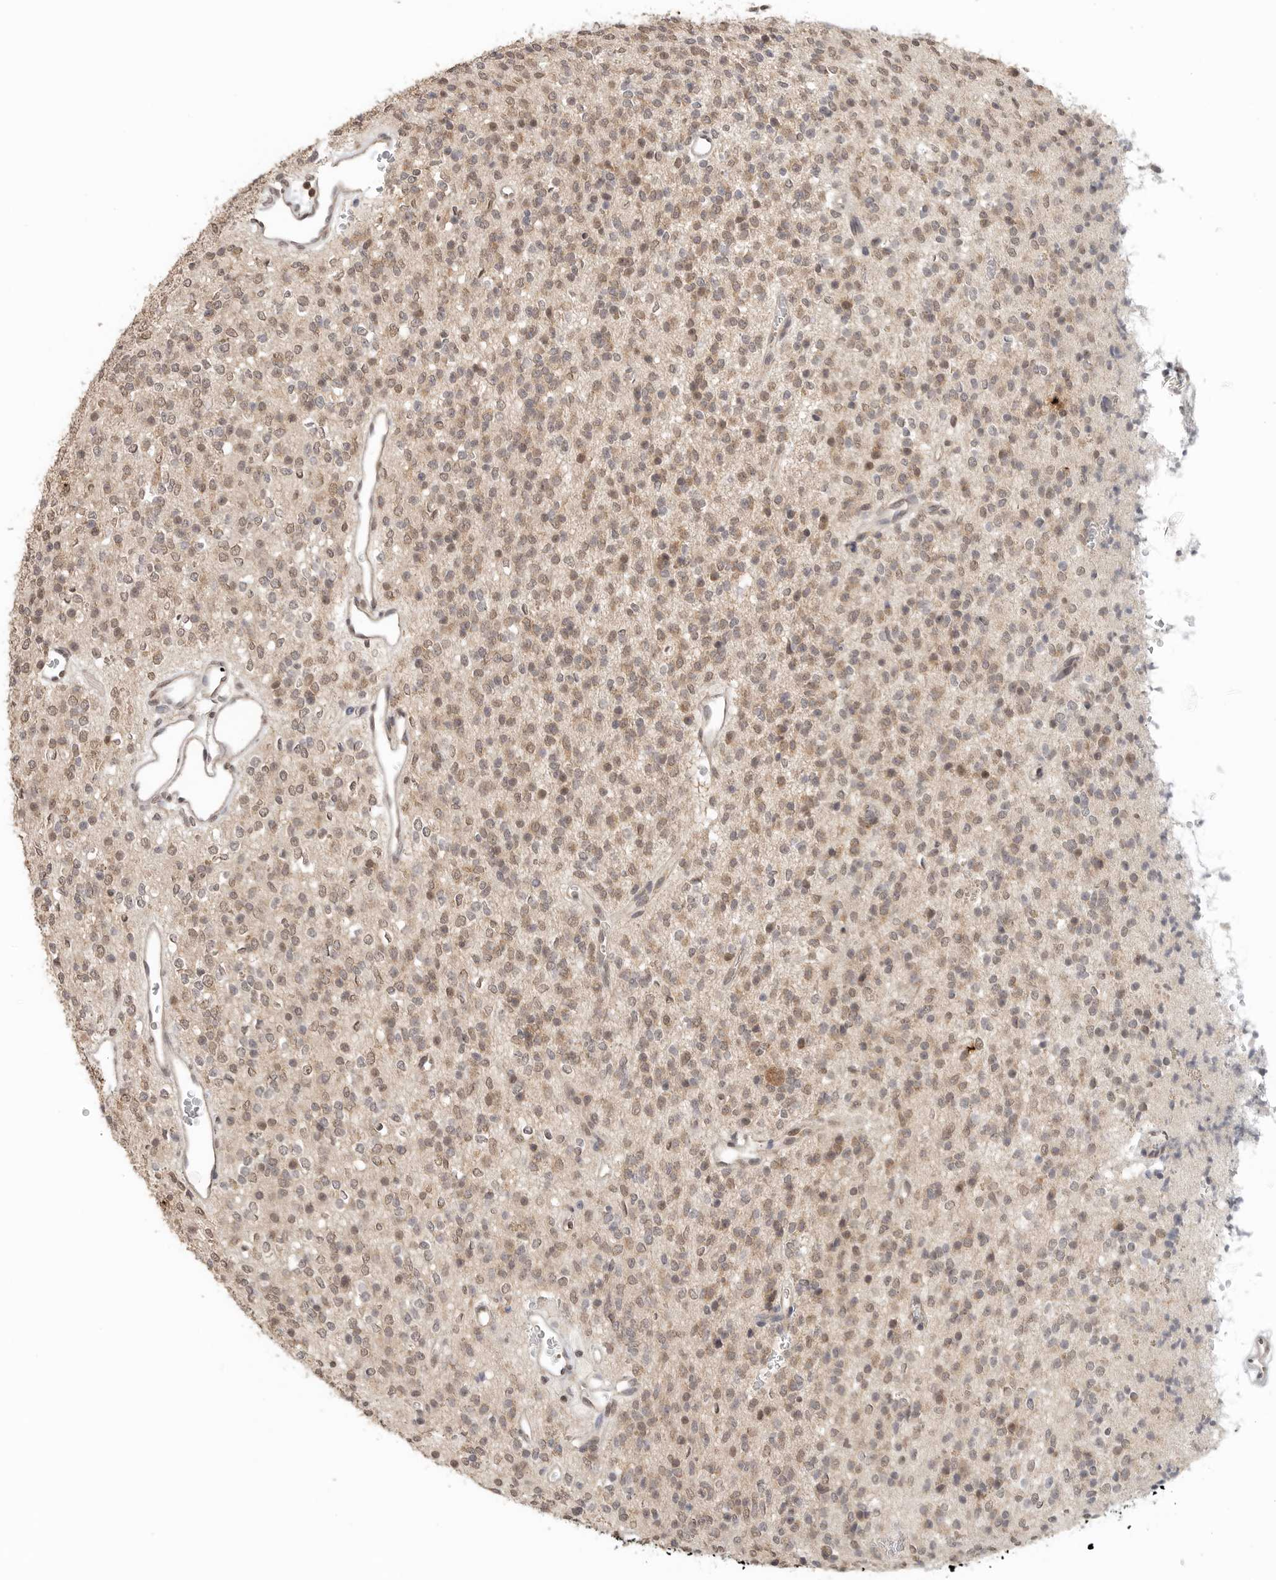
{"staining": {"intensity": "moderate", "quantity": "25%-75%", "location": "cytoplasmic/membranous,nuclear"}, "tissue": "glioma", "cell_type": "Tumor cells", "image_type": "cancer", "snomed": [{"axis": "morphology", "description": "Glioma, malignant, High grade"}, {"axis": "topography", "description": "Brain"}], "caption": "Protein expression analysis of human glioma reveals moderate cytoplasmic/membranous and nuclear positivity in about 25%-75% of tumor cells. (DAB IHC with brightfield microscopy, high magnification).", "gene": "METAP1", "patient": {"sex": "male", "age": 34}}